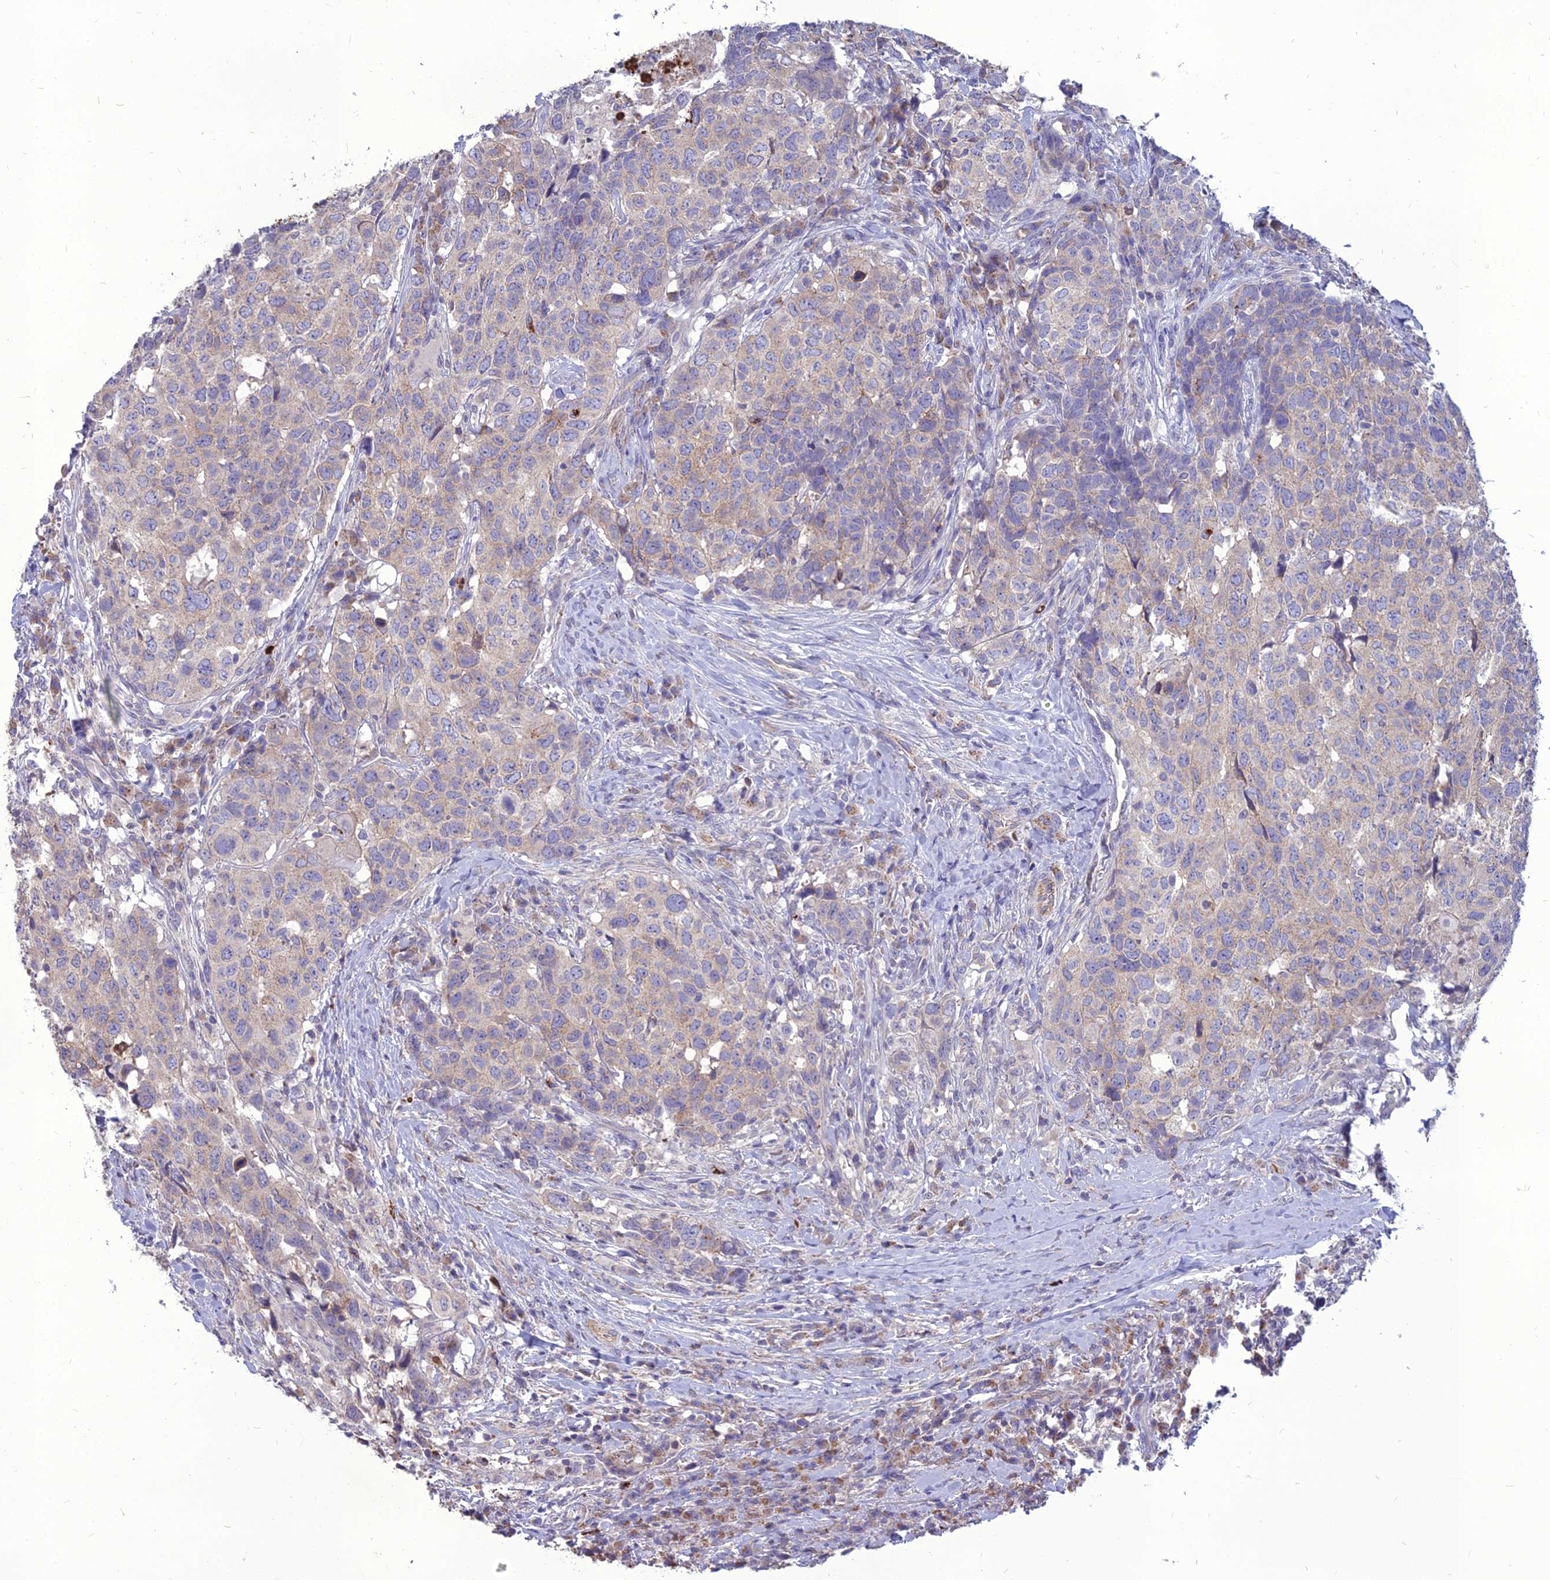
{"staining": {"intensity": "weak", "quantity": "25%-75%", "location": "cytoplasmic/membranous"}, "tissue": "head and neck cancer", "cell_type": "Tumor cells", "image_type": "cancer", "snomed": [{"axis": "morphology", "description": "Squamous cell carcinoma, NOS"}, {"axis": "topography", "description": "Head-Neck"}], "caption": "Protein analysis of squamous cell carcinoma (head and neck) tissue displays weak cytoplasmic/membranous expression in approximately 25%-75% of tumor cells.", "gene": "PCED1B", "patient": {"sex": "male", "age": 66}}